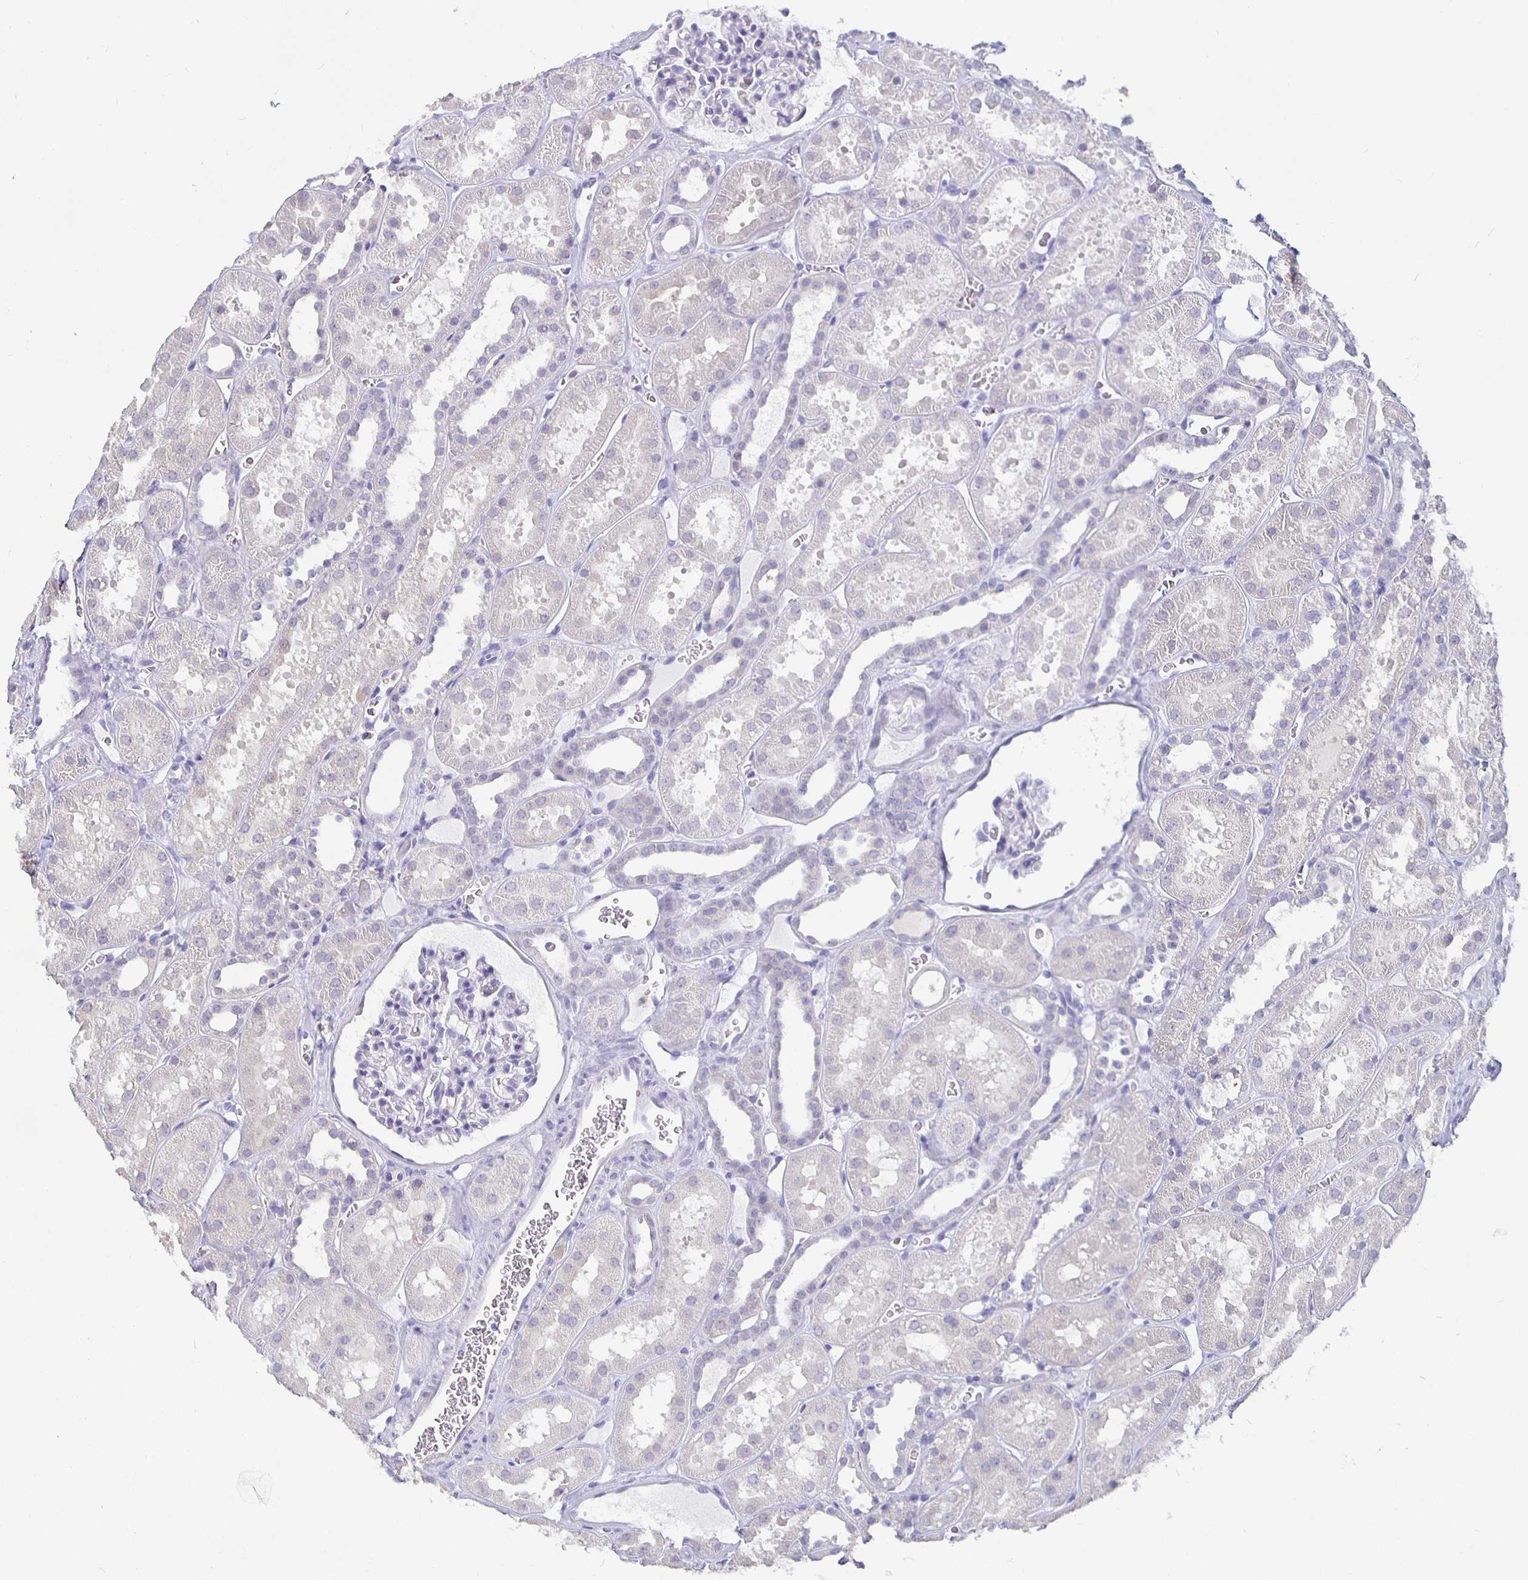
{"staining": {"intensity": "negative", "quantity": "none", "location": "none"}, "tissue": "kidney", "cell_type": "Cells in glomeruli", "image_type": "normal", "snomed": [{"axis": "morphology", "description": "Normal tissue, NOS"}, {"axis": "topography", "description": "Kidney"}], "caption": "The immunohistochemistry histopathology image has no significant positivity in cells in glomeruli of kidney.", "gene": "GPX4", "patient": {"sex": "female", "age": 41}}